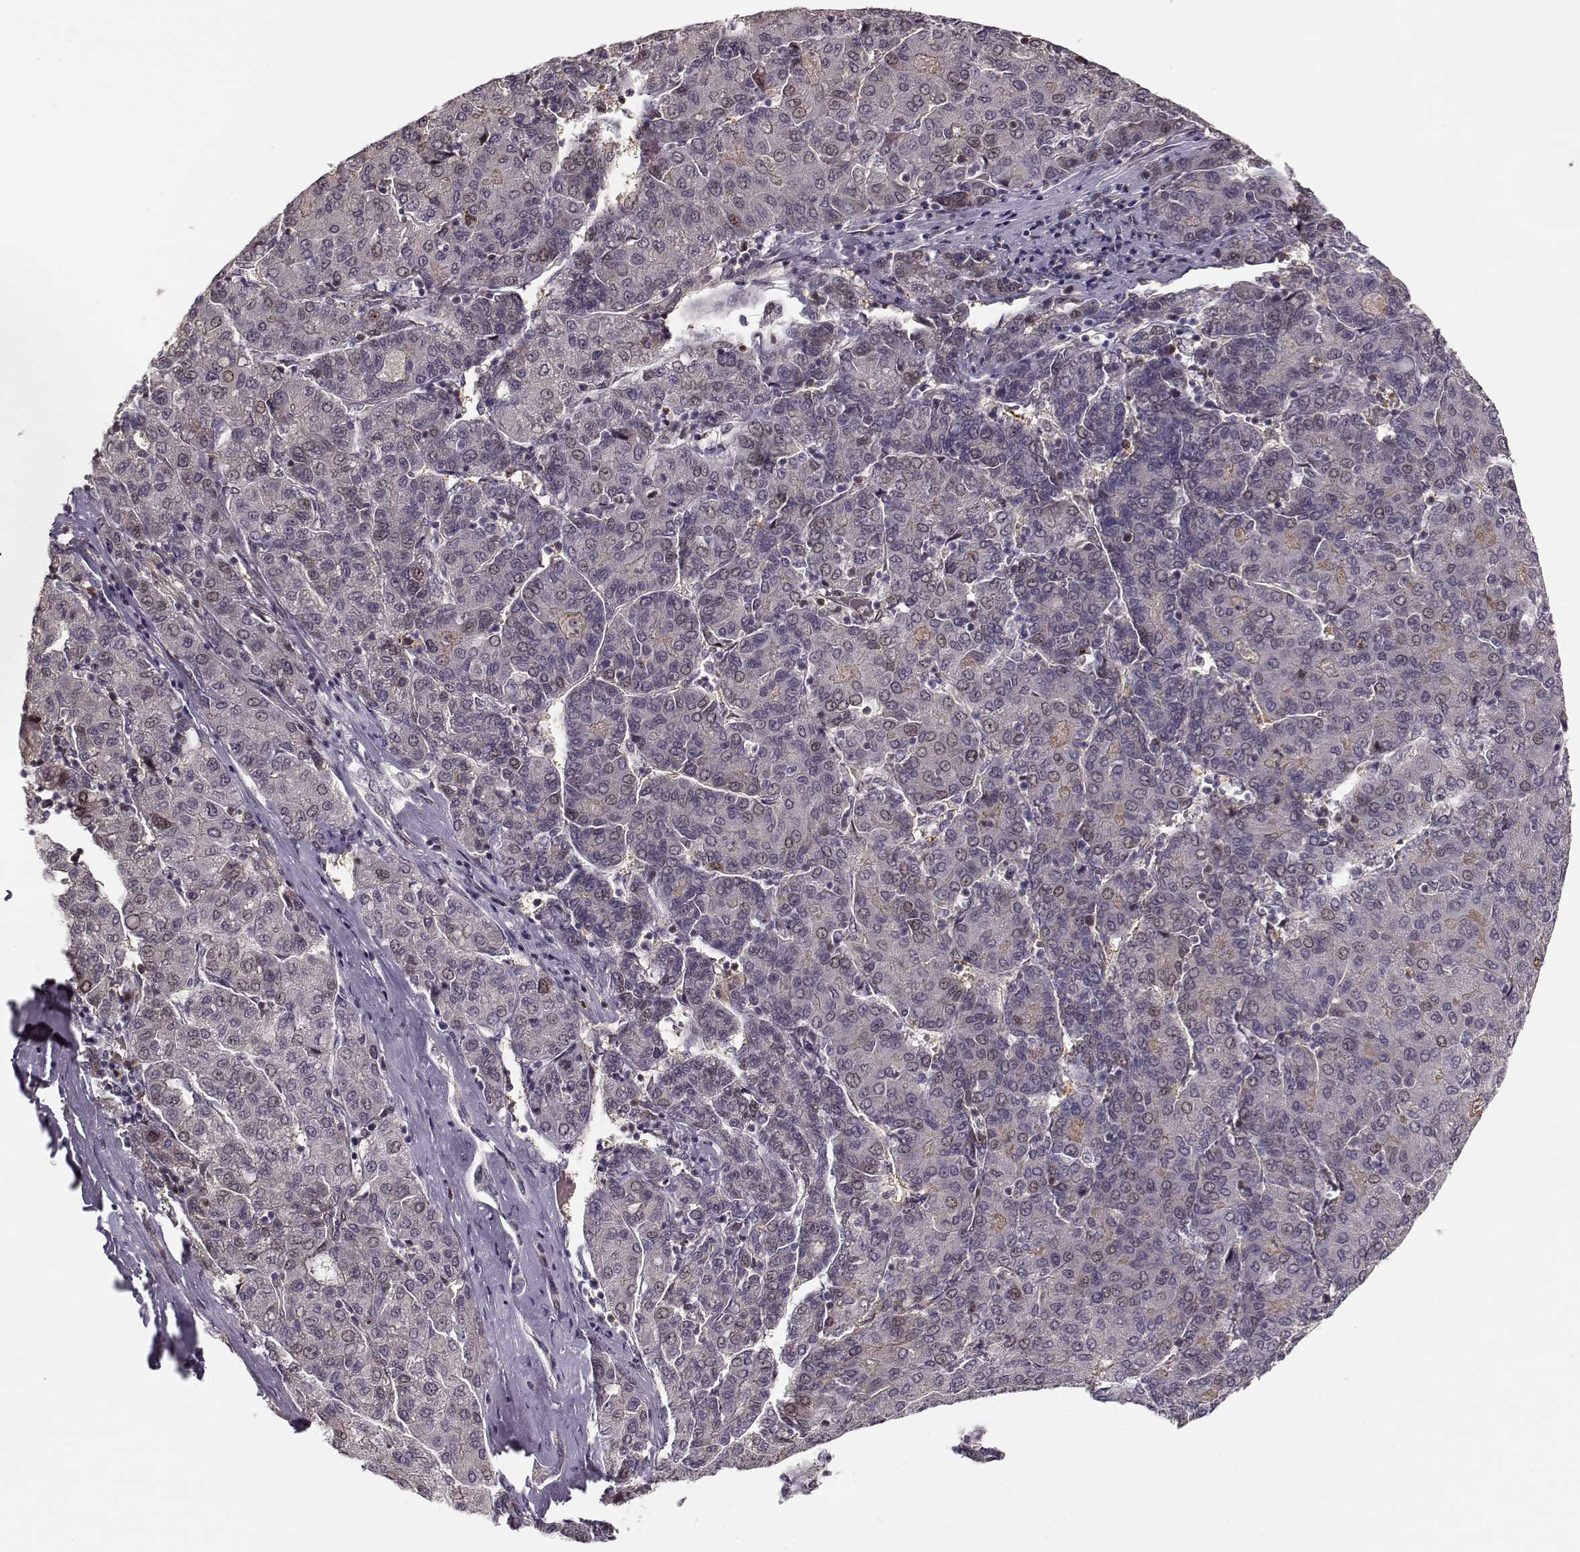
{"staining": {"intensity": "weak", "quantity": "<25%", "location": "nuclear"}, "tissue": "liver cancer", "cell_type": "Tumor cells", "image_type": "cancer", "snomed": [{"axis": "morphology", "description": "Carcinoma, Hepatocellular, NOS"}, {"axis": "topography", "description": "Liver"}], "caption": "Hepatocellular carcinoma (liver) was stained to show a protein in brown. There is no significant staining in tumor cells.", "gene": "RGS9BP", "patient": {"sex": "male", "age": 65}}